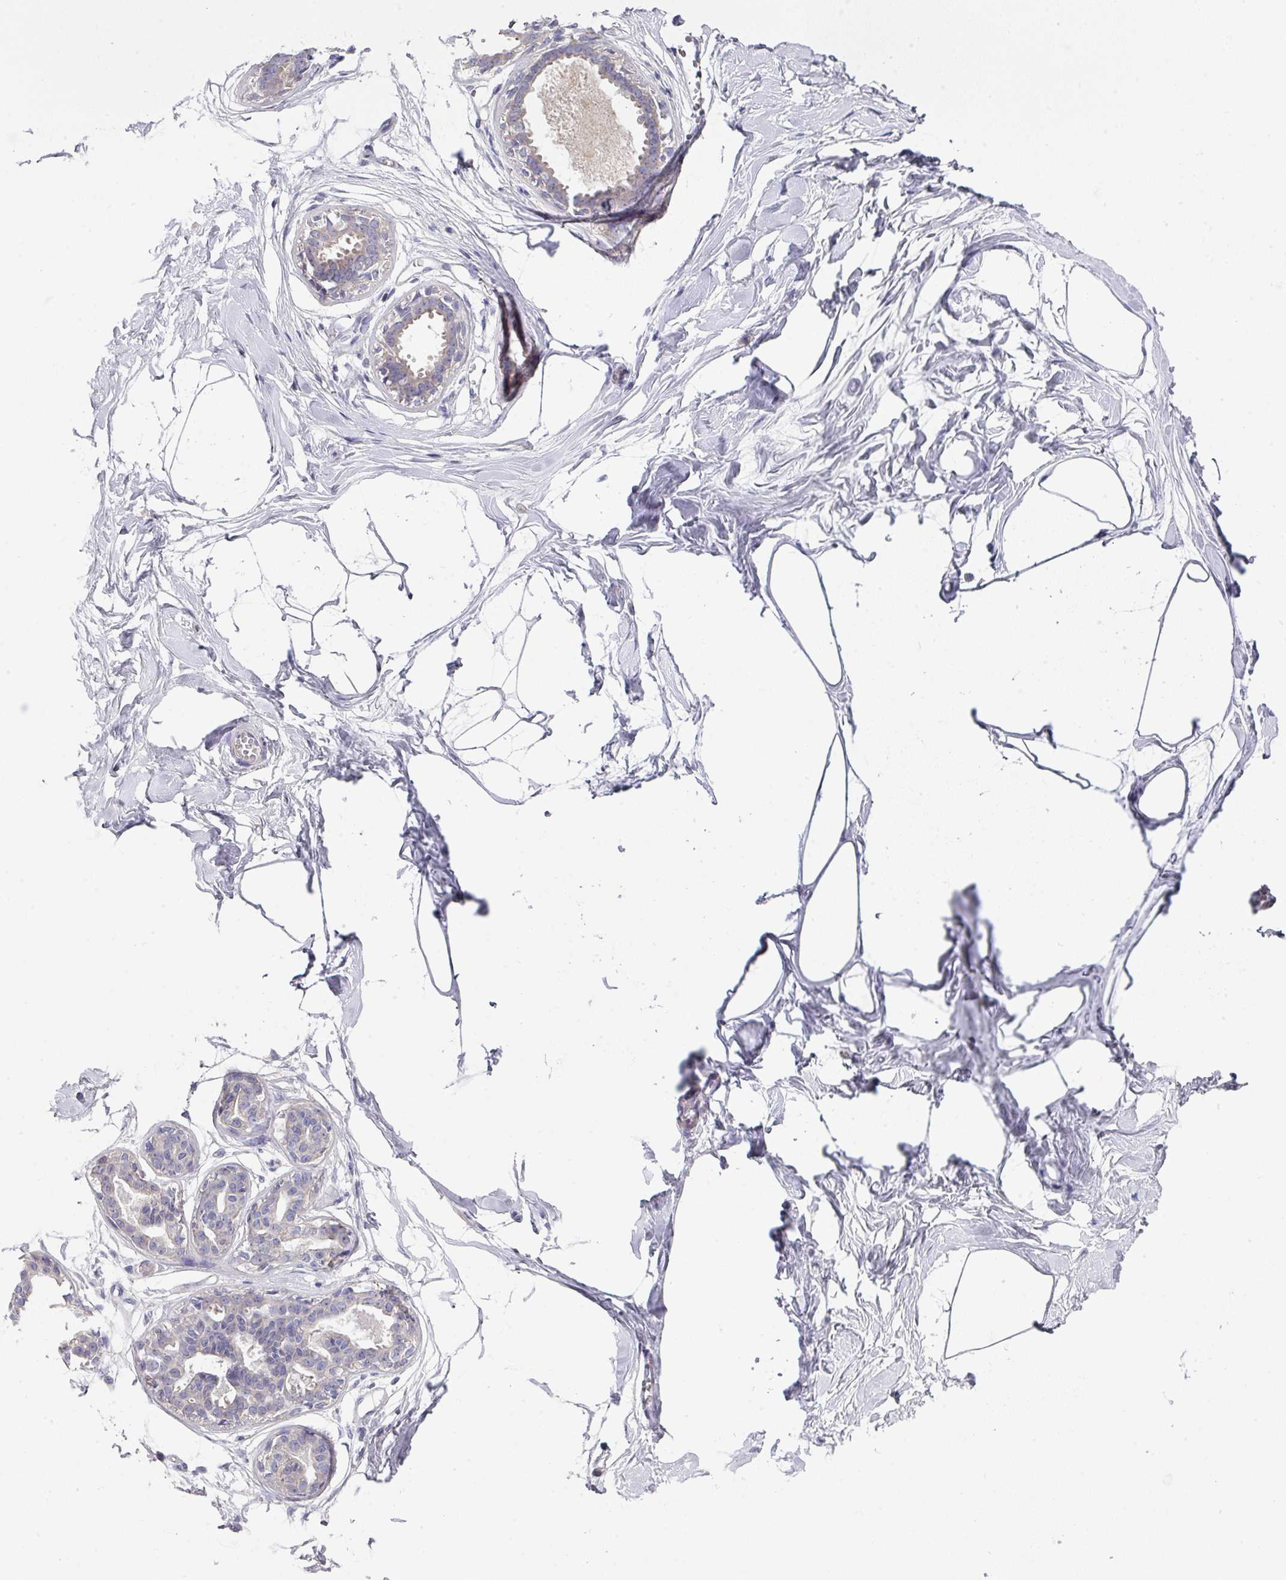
{"staining": {"intensity": "negative", "quantity": "none", "location": "none"}, "tissue": "breast", "cell_type": "Adipocytes", "image_type": "normal", "snomed": [{"axis": "morphology", "description": "Normal tissue, NOS"}, {"axis": "topography", "description": "Breast"}], "caption": "Micrograph shows no protein expression in adipocytes of benign breast.", "gene": "DCAF12L1", "patient": {"sex": "female", "age": 45}}